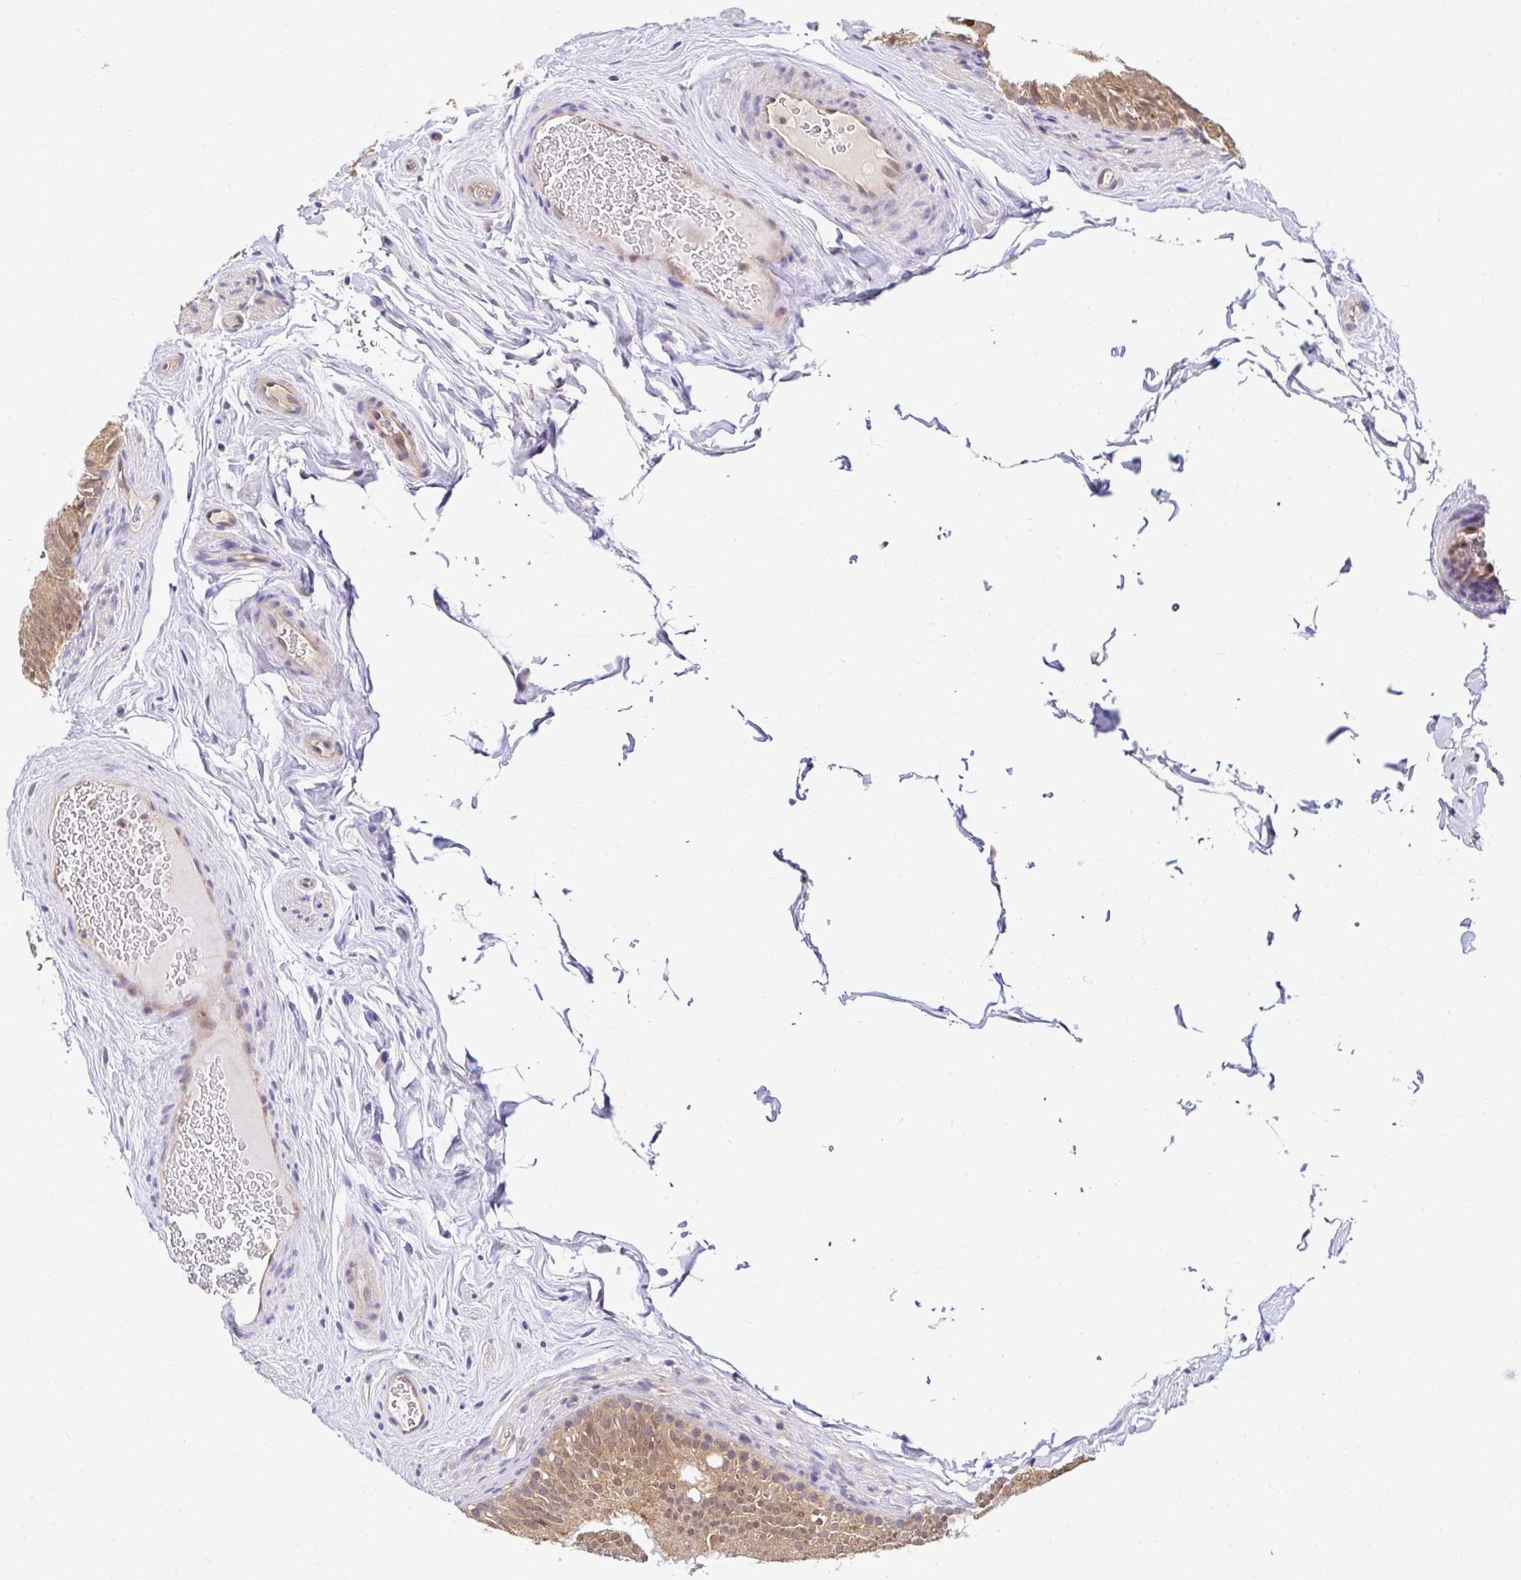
{"staining": {"intensity": "moderate", "quantity": ">75%", "location": "cytoplasmic/membranous,nuclear"}, "tissue": "epididymis", "cell_type": "Glandular cells", "image_type": "normal", "snomed": [{"axis": "morphology", "description": "Normal tissue, NOS"}, {"axis": "topography", "description": "Epididymis"}], "caption": "This is a micrograph of immunohistochemistry (IHC) staining of unremarkable epididymis, which shows moderate positivity in the cytoplasmic/membranous,nuclear of glandular cells.", "gene": "PSMA4", "patient": {"sex": "male", "age": 44}}